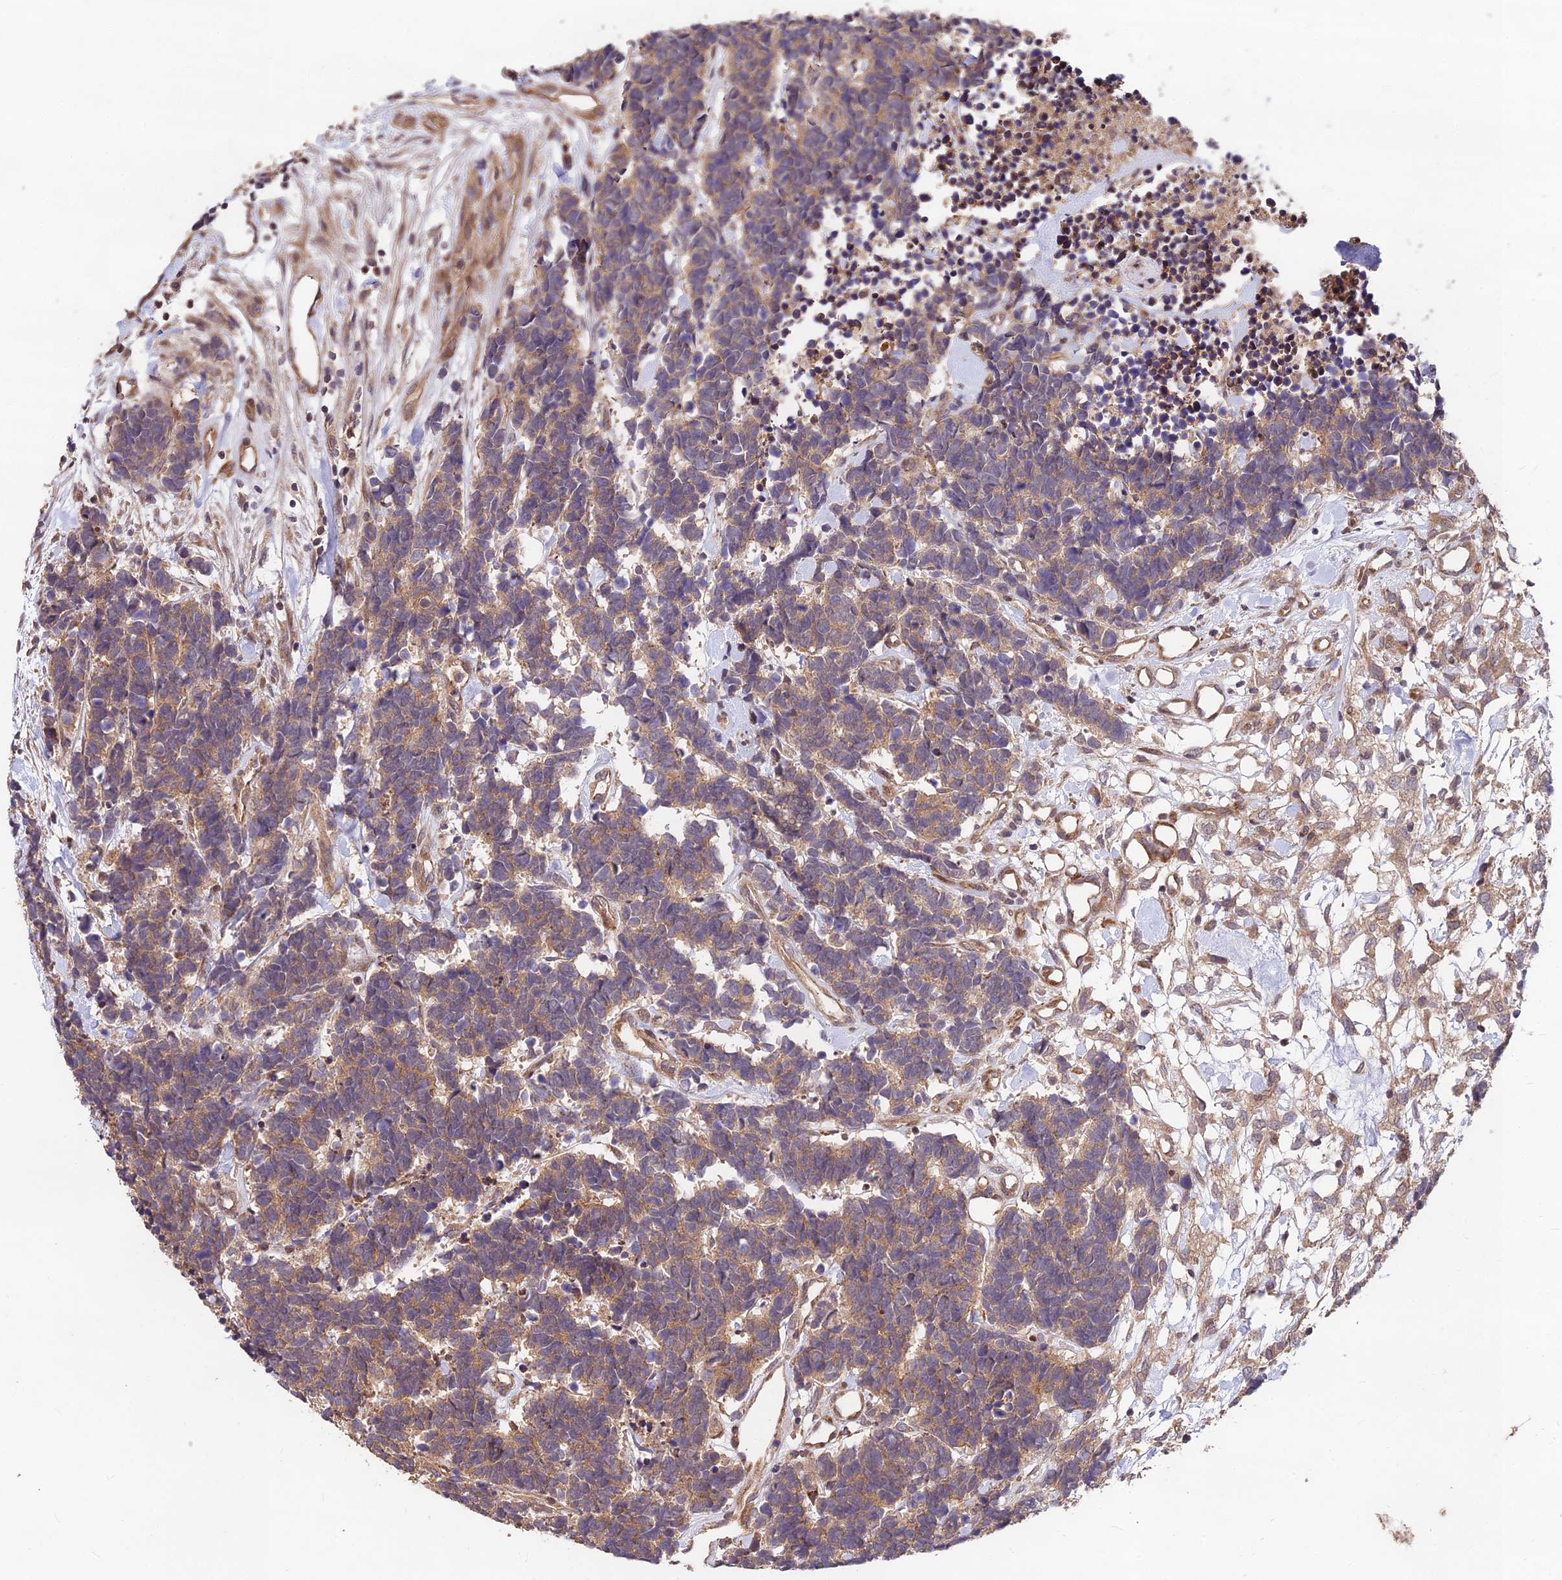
{"staining": {"intensity": "moderate", "quantity": ">75%", "location": "cytoplasmic/membranous"}, "tissue": "carcinoid", "cell_type": "Tumor cells", "image_type": "cancer", "snomed": [{"axis": "morphology", "description": "Carcinoma, NOS"}, {"axis": "morphology", "description": "Carcinoid, malignant, NOS"}, {"axis": "topography", "description": "Urinary bladder"}], "caption": "A medium amount of moderate cytoplasmic/membranous staining is appreciated in about >75% of tumor cells in carcinoma tissue. Nuclei are stained in blue.", "gene": "MKKS", "patient": {"sex": "male", "age": 57}}